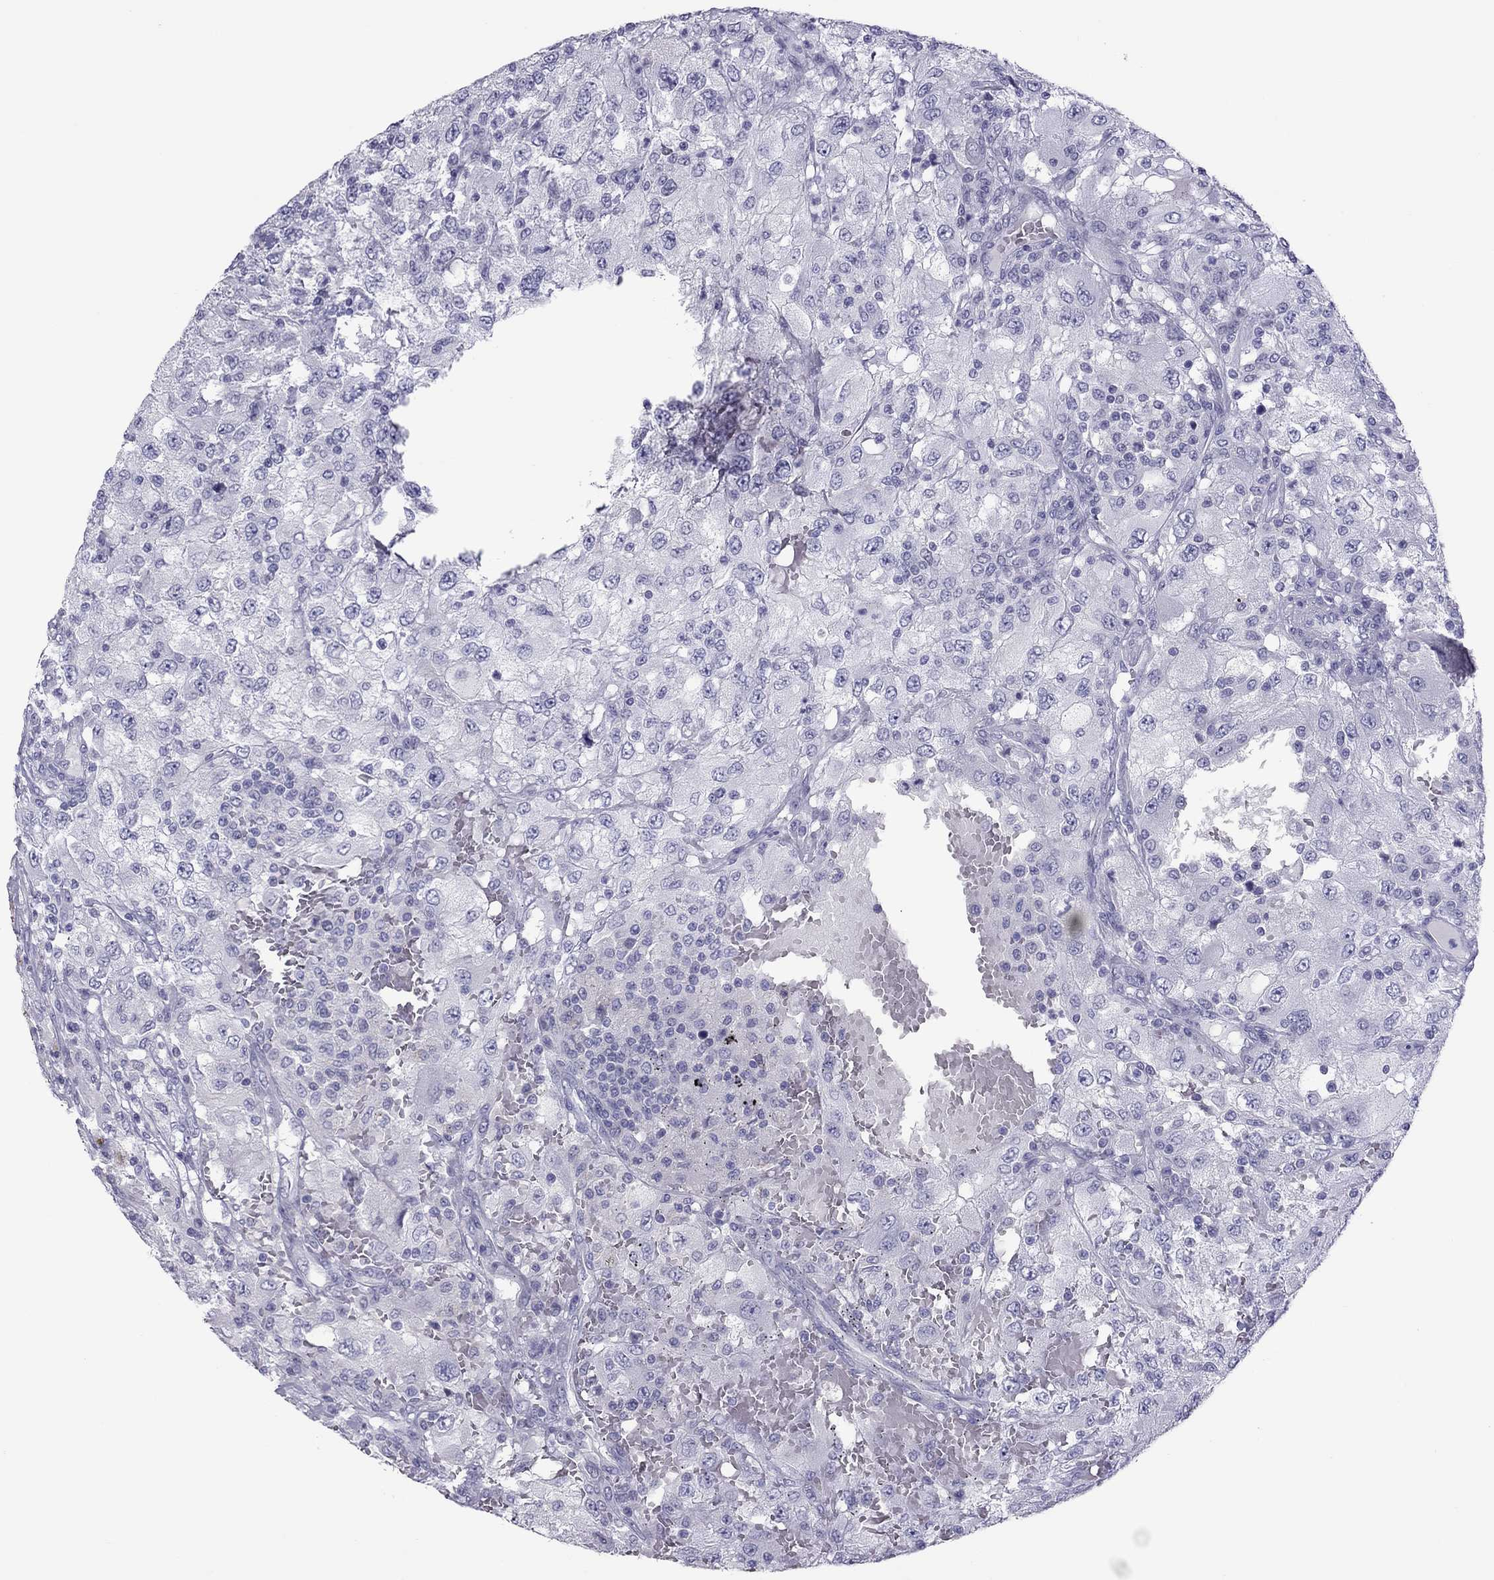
{"staining": {"intensity": "negative", "quantity": "none", "location": "none"}, "tissue": "renal cancer", "cell_type": "Tumor cells", "image_type": "cancer", "snomed": [{"axis": "morphology", "description": "Adenocarcinoma, NOS"}, {"axis": "topography", "description": "Kidney"}], "caption": "DAB (3,3'-diaminobenzidine) immunohistochemical staining of human renal adenocarcinoma shows no significant positivity in tumor cells.", "gene": "TEX14", "patient": {"sex": "female", "age": 67}}